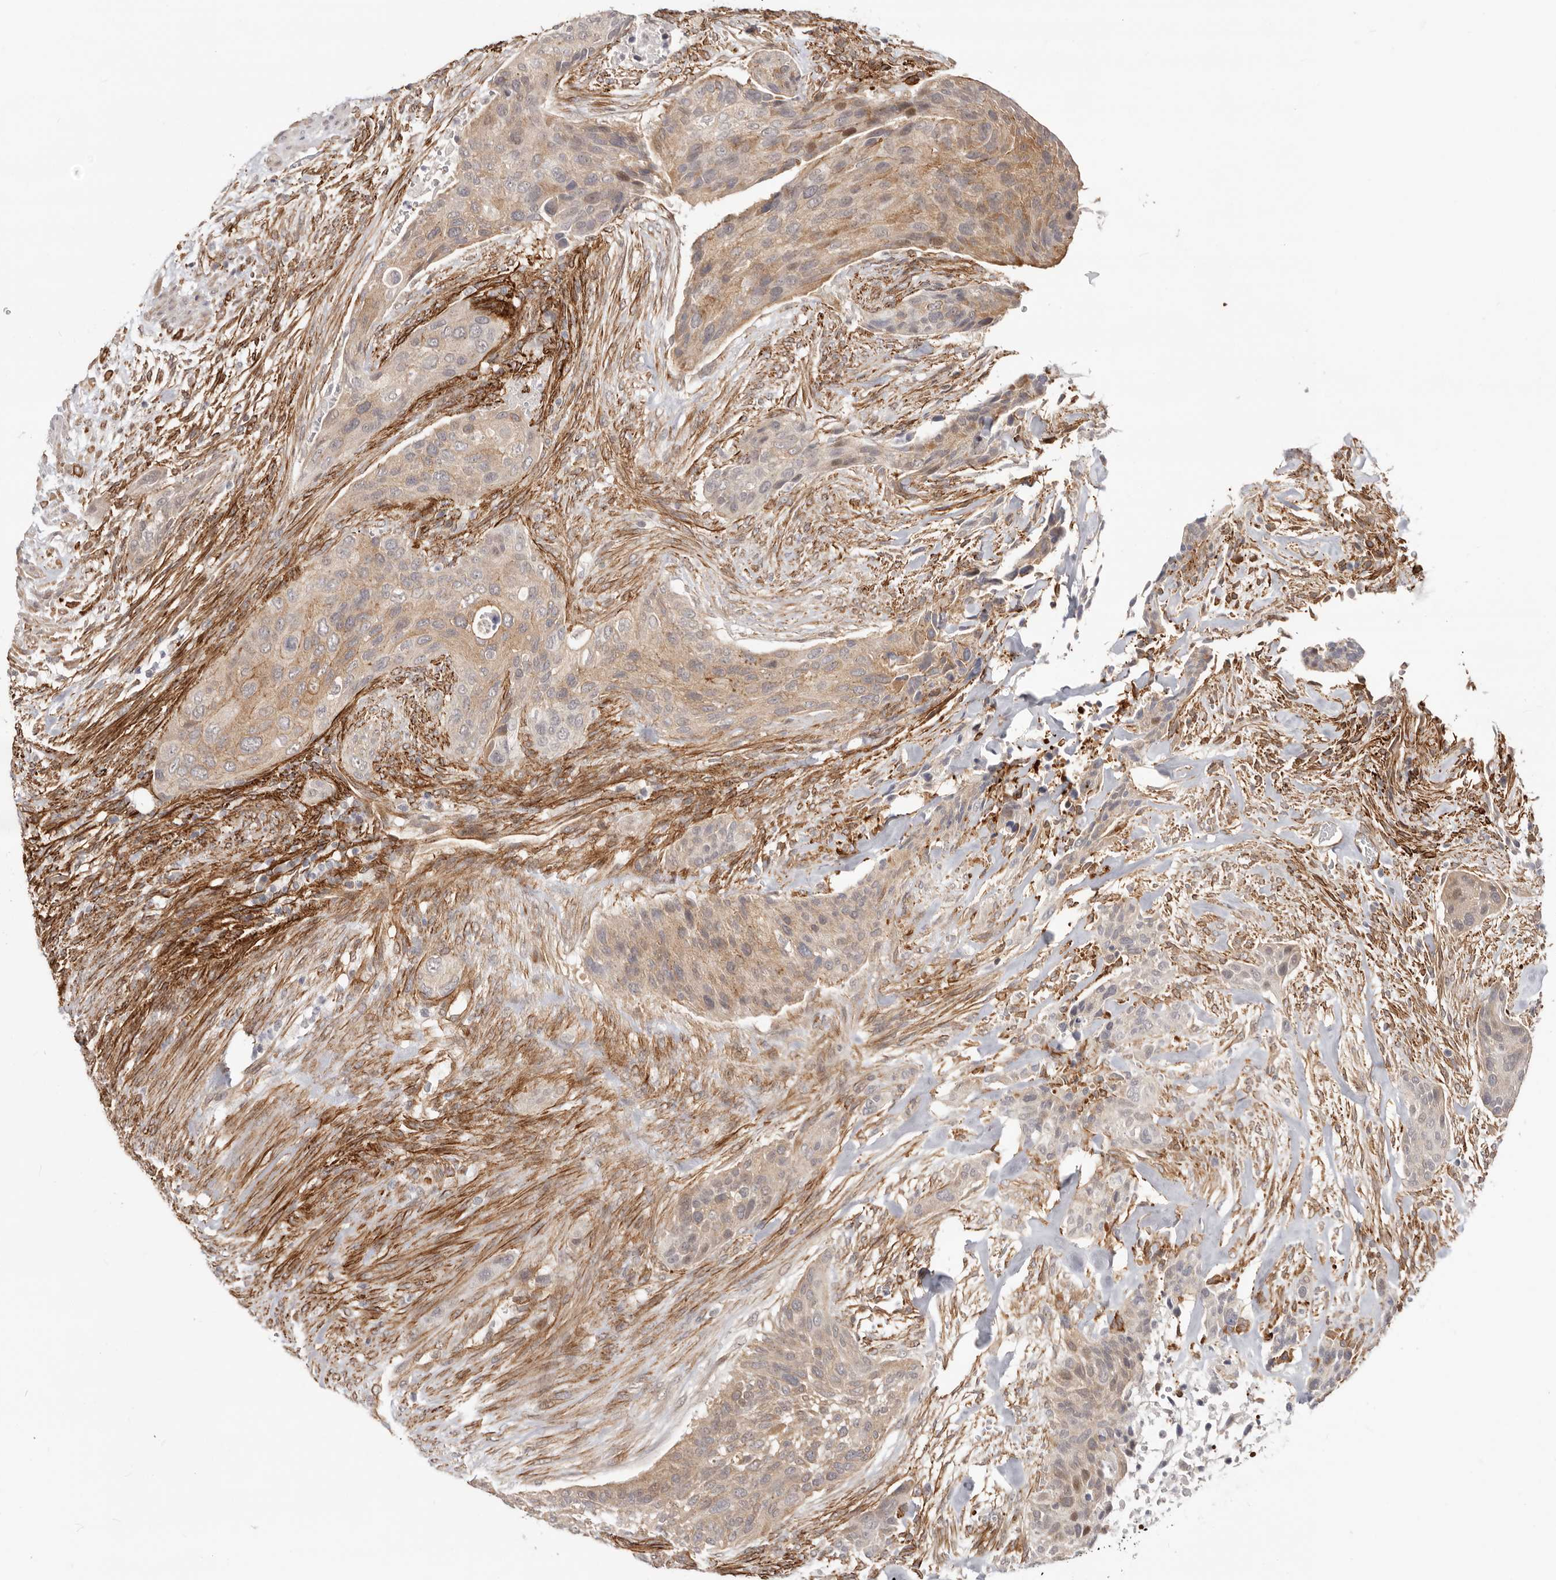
{"staining": {"intensity": "moderate", "quantity": ">75%", "location": "cytoplasmic/membranous"}, "tissue": "urothelial cancer", "cell_type": "Tumor cells", "image_type": "cancer", "snomed": [{"axis": "morphology", "description": "Urothelial carcinoma, High grade"}, {"axis": "topography", "description": "Urinary bladder"}], "caption": "Immunohistochemistry of urothelial carcinoma (high-grade) displays medium levels of moderate cytoplasmic/membranous expression in approximately >75% of tumor cells. (brown staining indicates protein expression, while blue staining denotes nuclei).", "gene": "SZT2", "patient": {"sex": "male", "age": 35}}